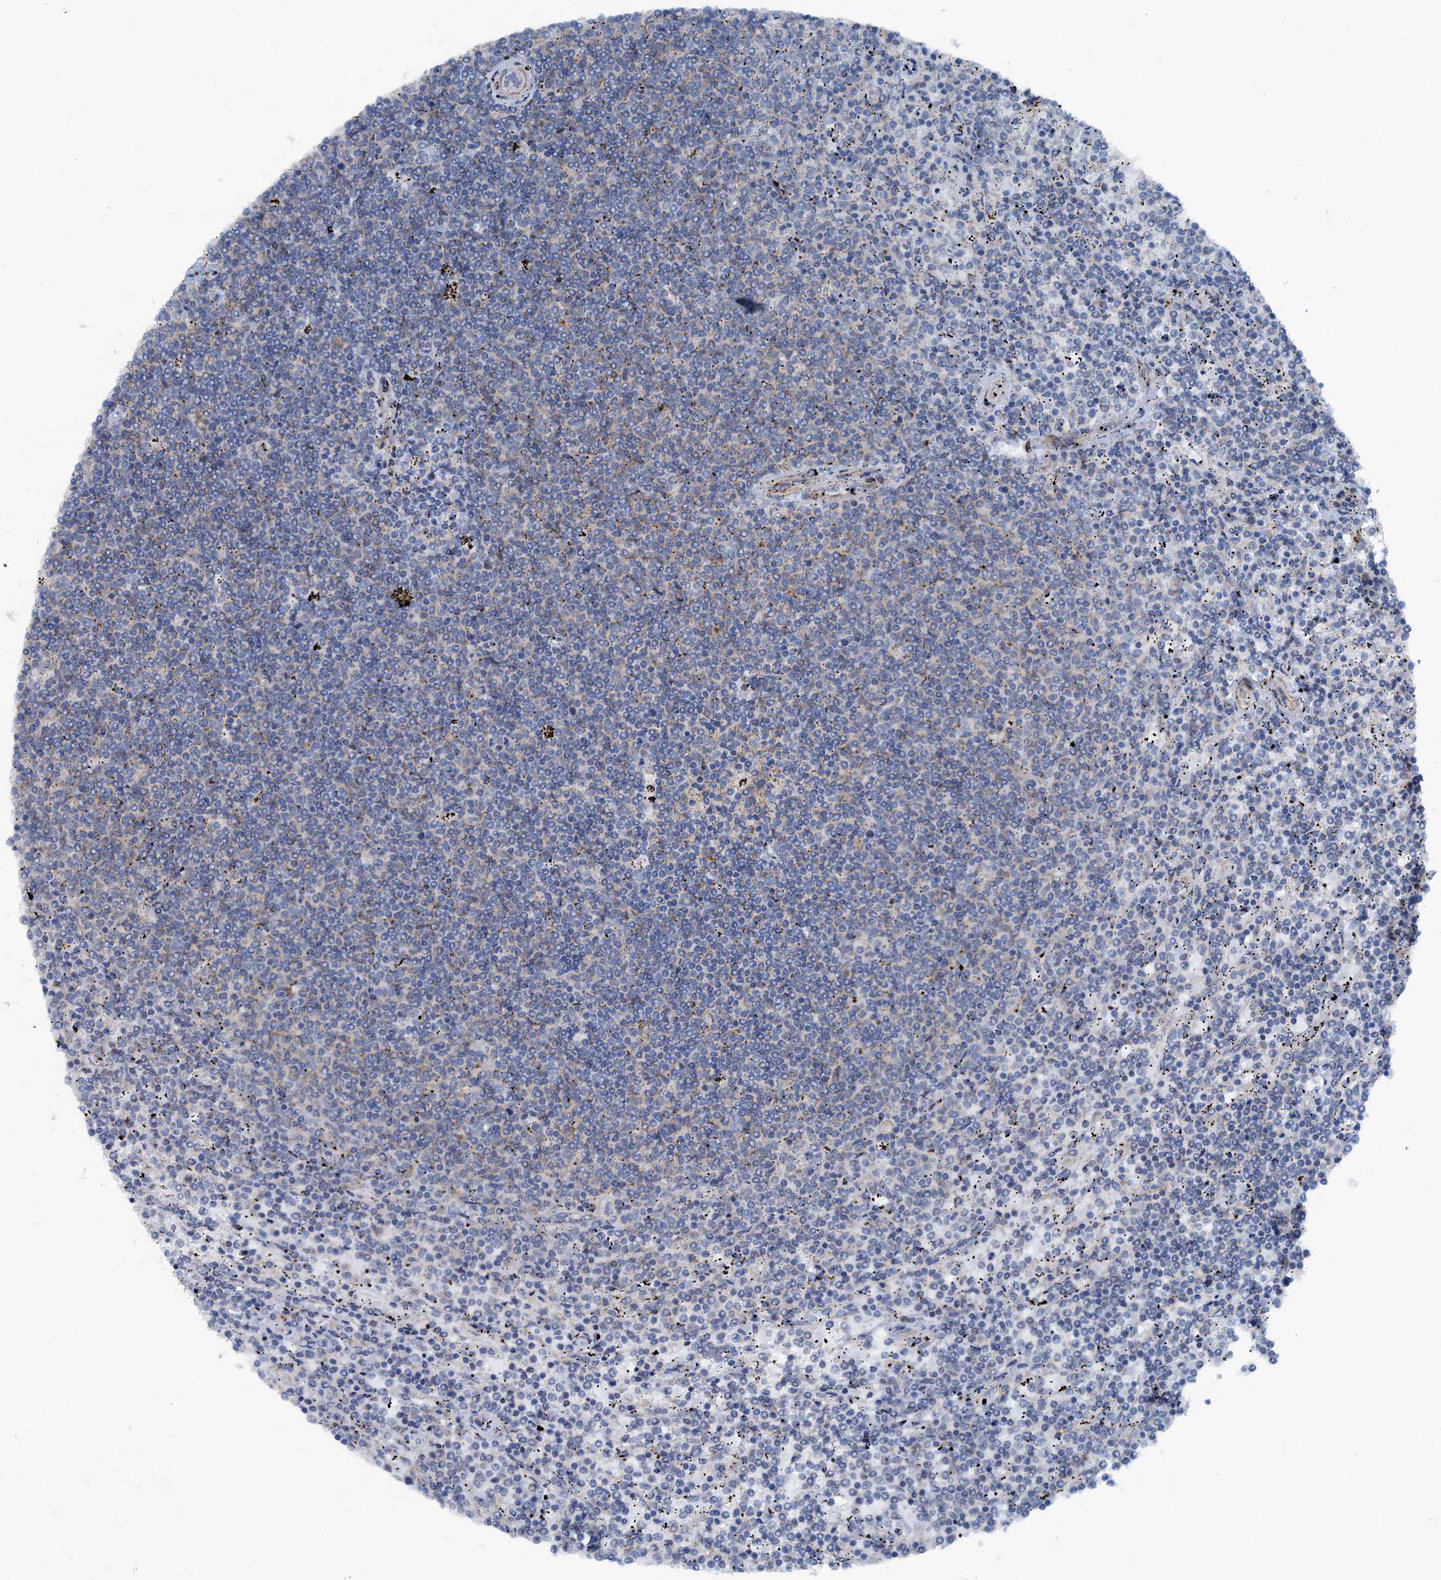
{"staining": {"intensity": "negative", "quantity": "none", "location": "none"}, "tissue": "lymphoma", "cell_type": "Tumor cells", "image_type": "cancer", "snomed": [{"axis": "morphology", "description": "Malignant lymphoma, non-Hodgkin's type, Low grade"}, {"axis": "topography", "description": "Spleen"}], "caption": "Immunohistochemistry (IHC) histopathology image of neoplastic tissue: lymphoma stained with DAB displays no significant protein expression in tumor cells.", "gene": "CALCOCO1", "patient": {"sex": "female", "age": 50}}